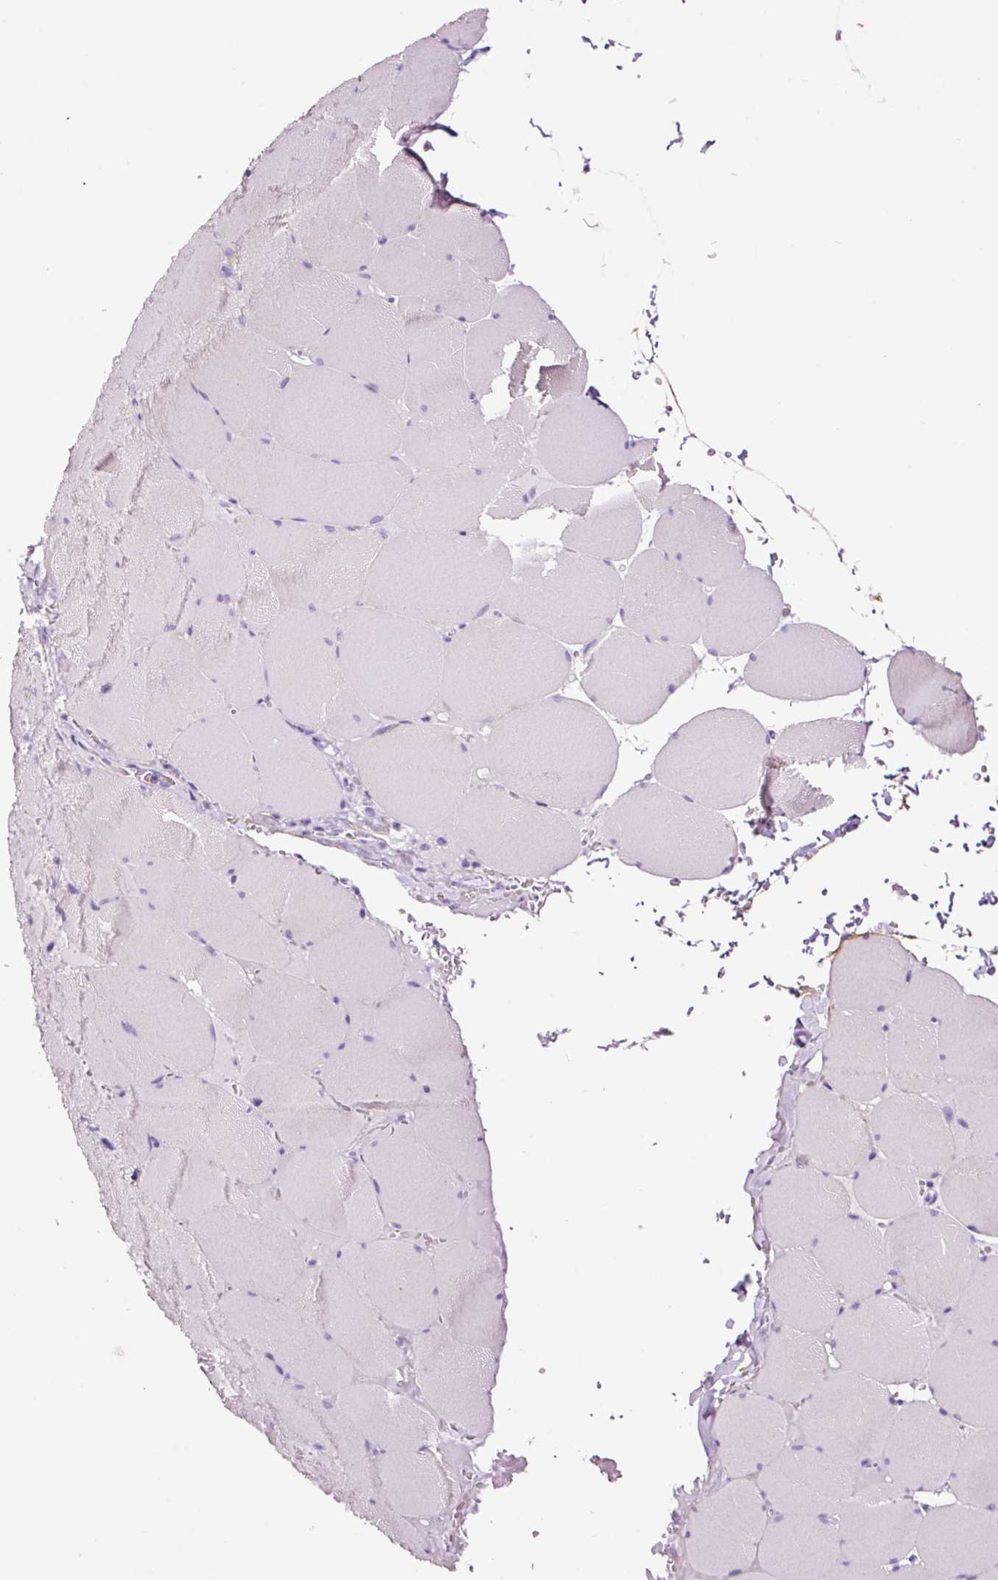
{"staining": {"intensity": "moderate", "quantity": "25%-75%", "location": "cytoplasmic/membranous"}, "tissue": "skeletal muscle", "cell_type": "Myocytes", "image_type": "normal", "snomed": [{"axis": "morphology", "description": "Normal tissue, NOS"}, {"axis": "topography", "description": "Skeletal muscle"}, {"axis": "topography", "description": "Head-Neck"}], "caption": "Protein expression analysis of normal skeletal muscle exhibits moderate cytoplasmic/membranous staining in approximately 25%-75% of myocytes. (DAB (3,3'-diaminobenzidine) IHC, brown staining for protein, blue staining for nuclei).", "gene": "PAM", "patient": {"sex": "male", "age": 66}}